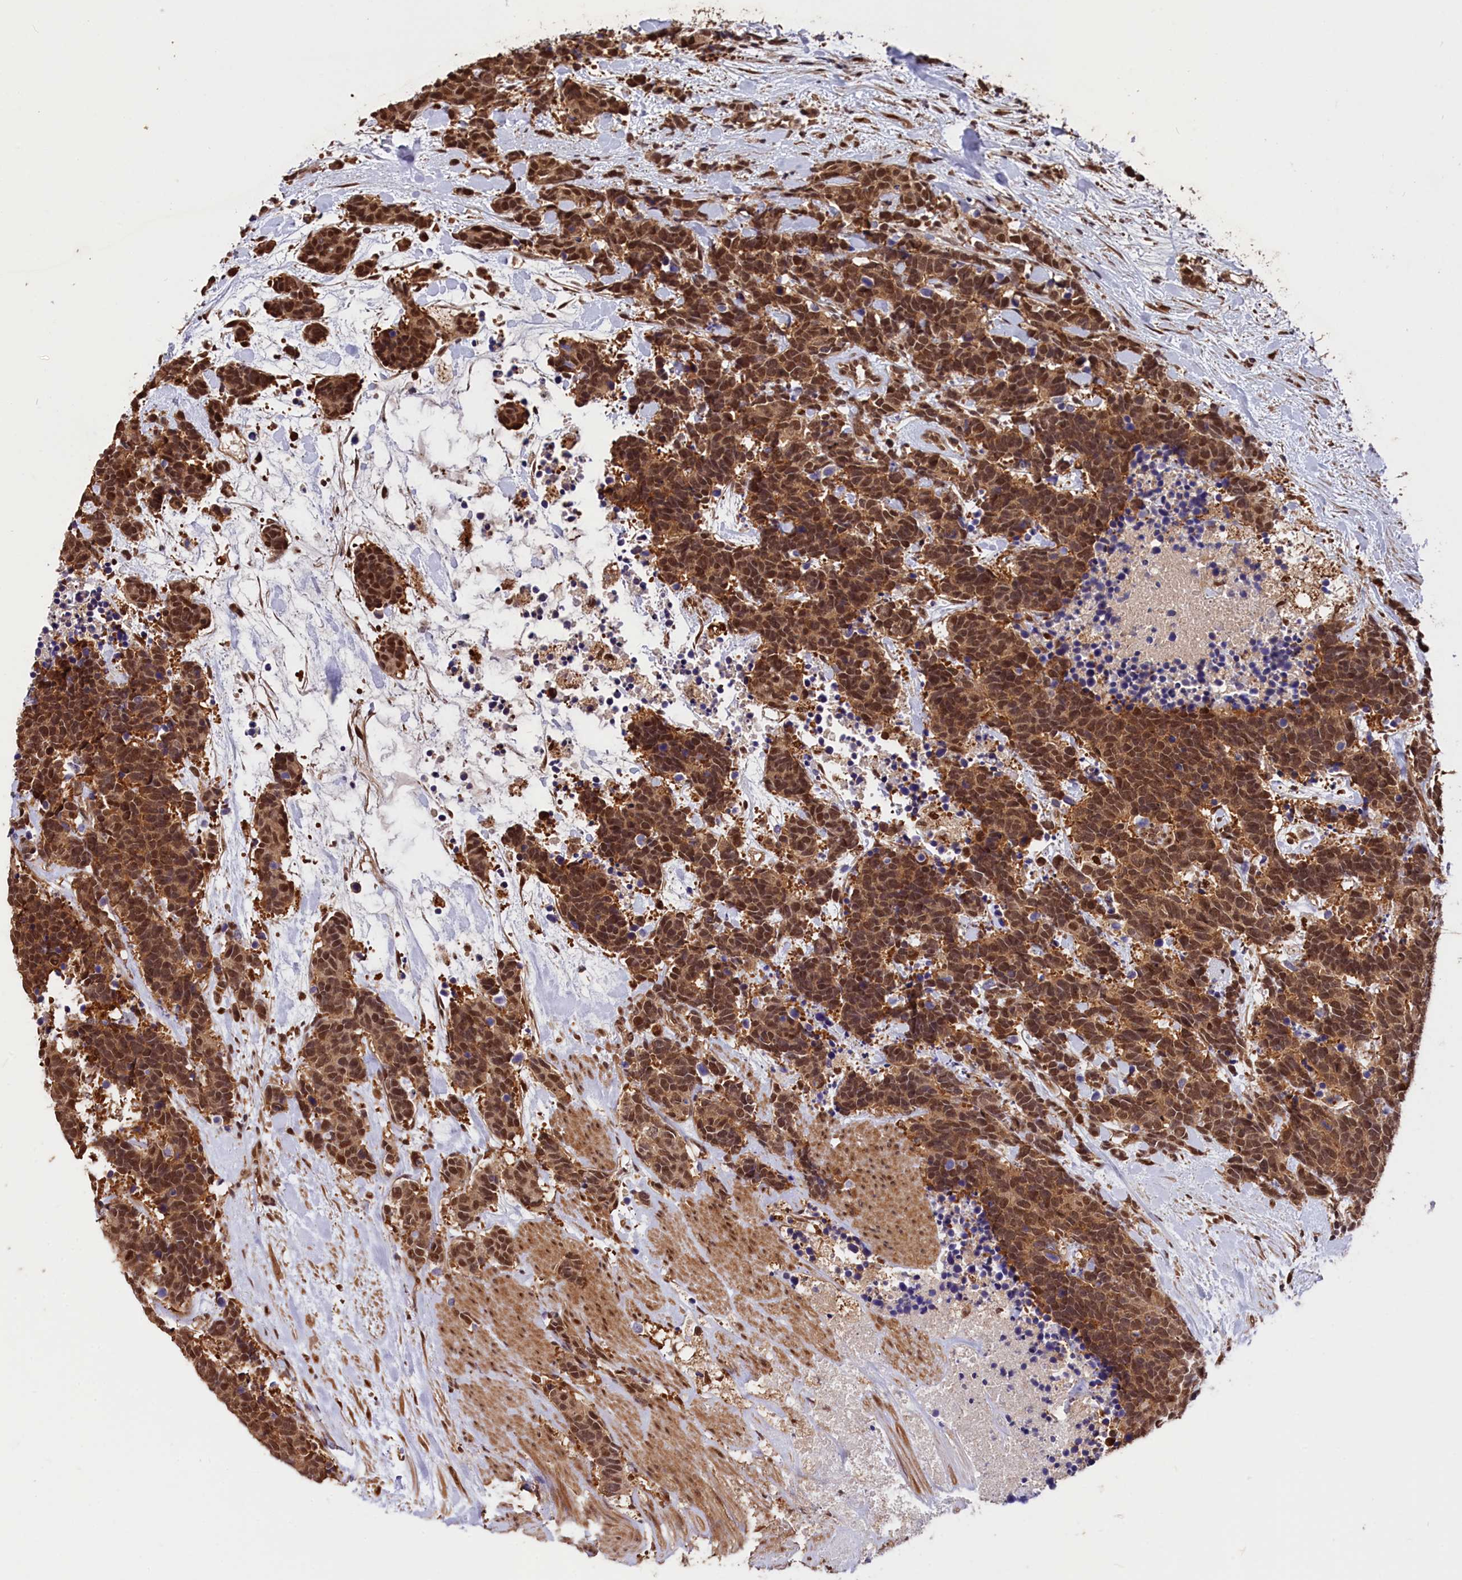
{"staining": {"intensity": "moderate", "quantity": ">75%", "location": "cytoplasmic/membranous,nuclear"}, "tissue": "carcinoid", "cell_type": "Tumor cells", "image_type": "cancer", "snomed": [{"axis": "morphology", "description": "Carcinoma, NOS"}, {"axis": "morphology", "description": "Carcinoid, malignant, NOS"}, {"axis": "topography", "description": "Prostate"}], "caption": "Carcinoid tissue demonstrates moderate cytoplasmic/membranous and nuclear positivity in about >75% of tumor cells", "gene": "ADRM1", "patient": {"sex": "male", "age": 57}}